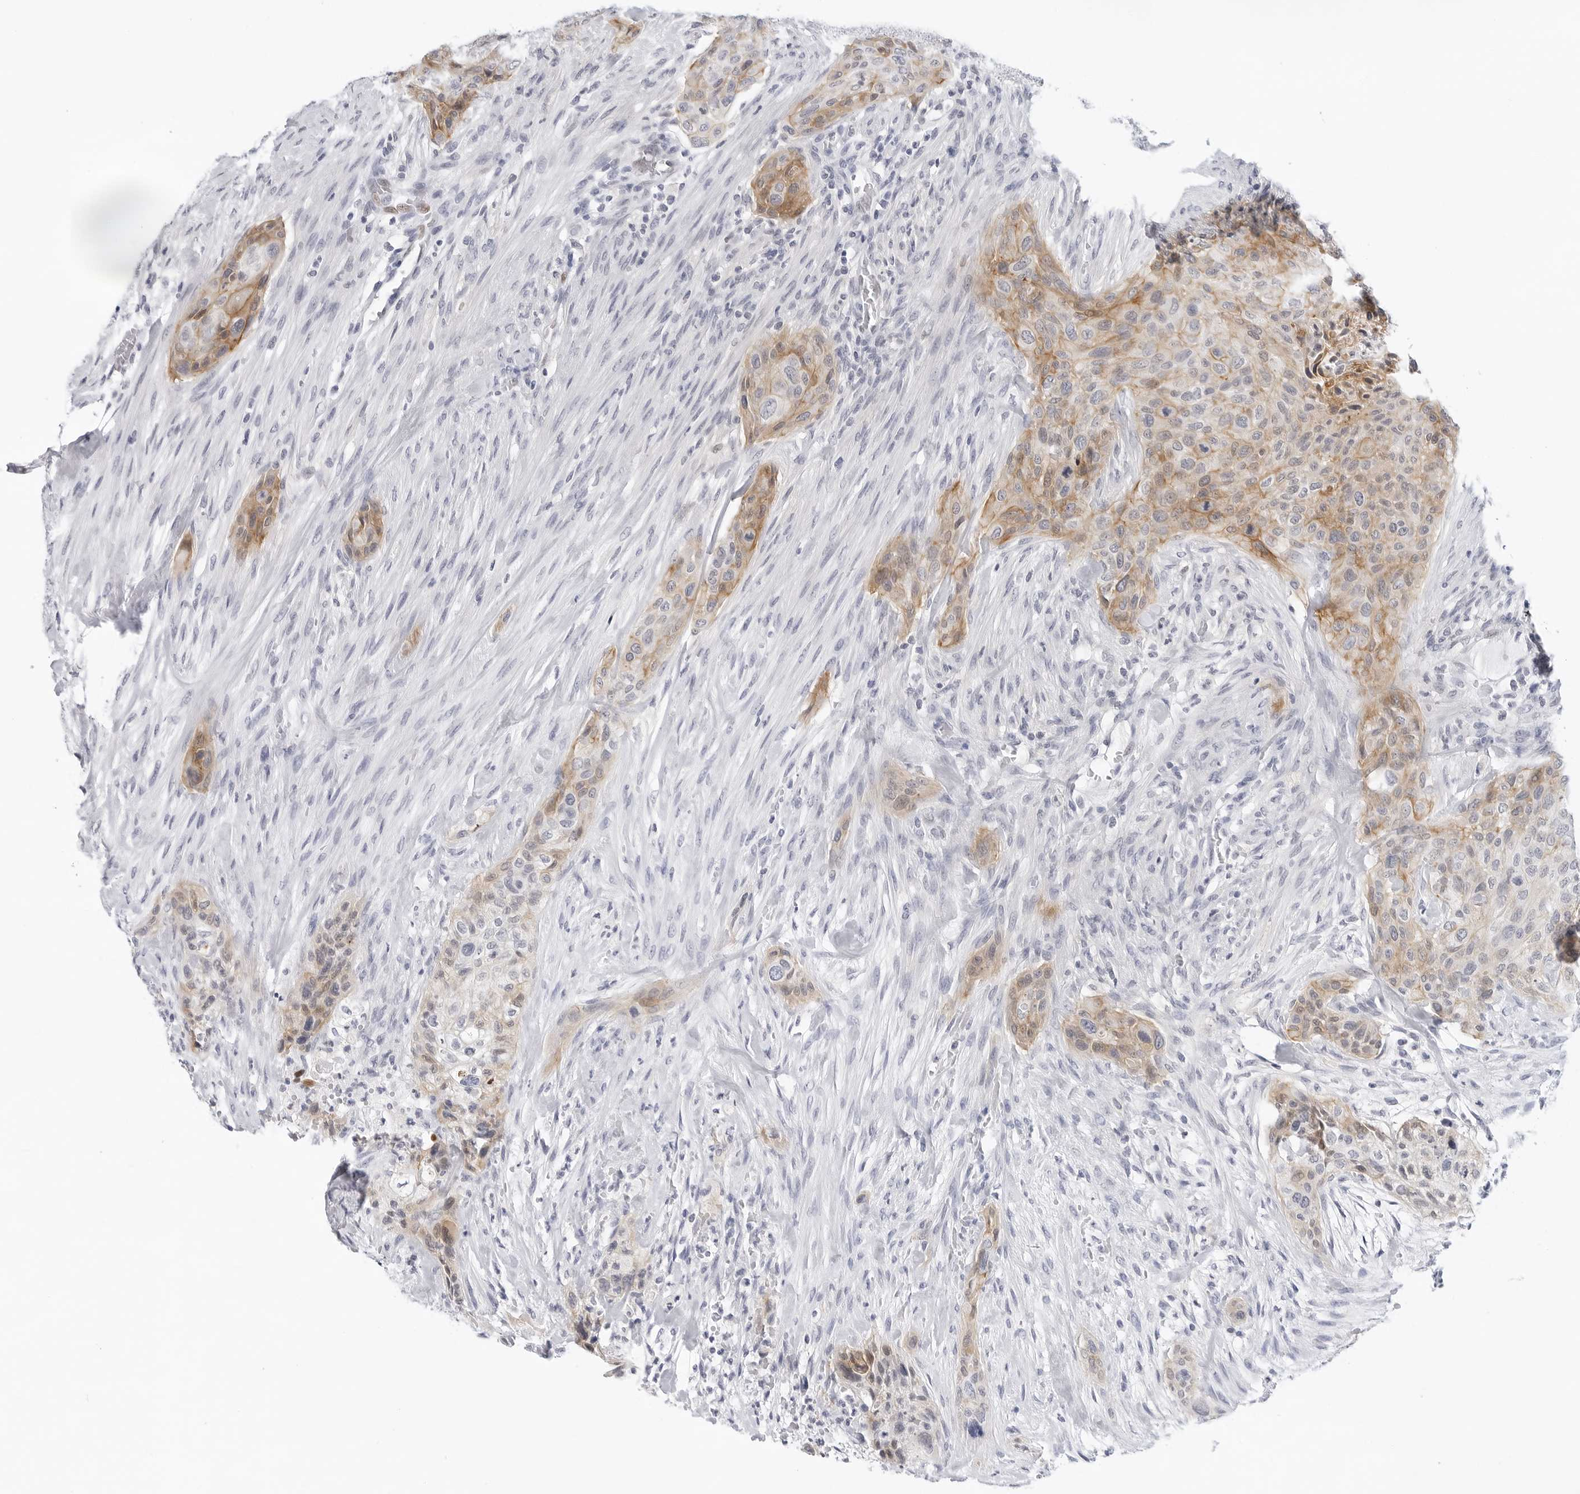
{"staining": {"intensity": "moderate", "quantity": ">75%", "location": "cytoplasmic/membranous"}, "tissue": "urothelial cancer", "cell_type": "Tumor cells", "image_type": "cancer", "snomed": [{"axis": "morphology", "description": "Urothelial carcinoma, High grade"}, {"axis": "topography", "description": "Urinary bladder"}], "caption": "There is medium levels of moderate cytoplasmic/membranous expression in tumor cells of urothelial carcinoma (high-grade), as demonstrated by immunohistochemical staining (brown color).", "gene": "SLC19A1", "patient": {"sex": "male", "age": 35}}